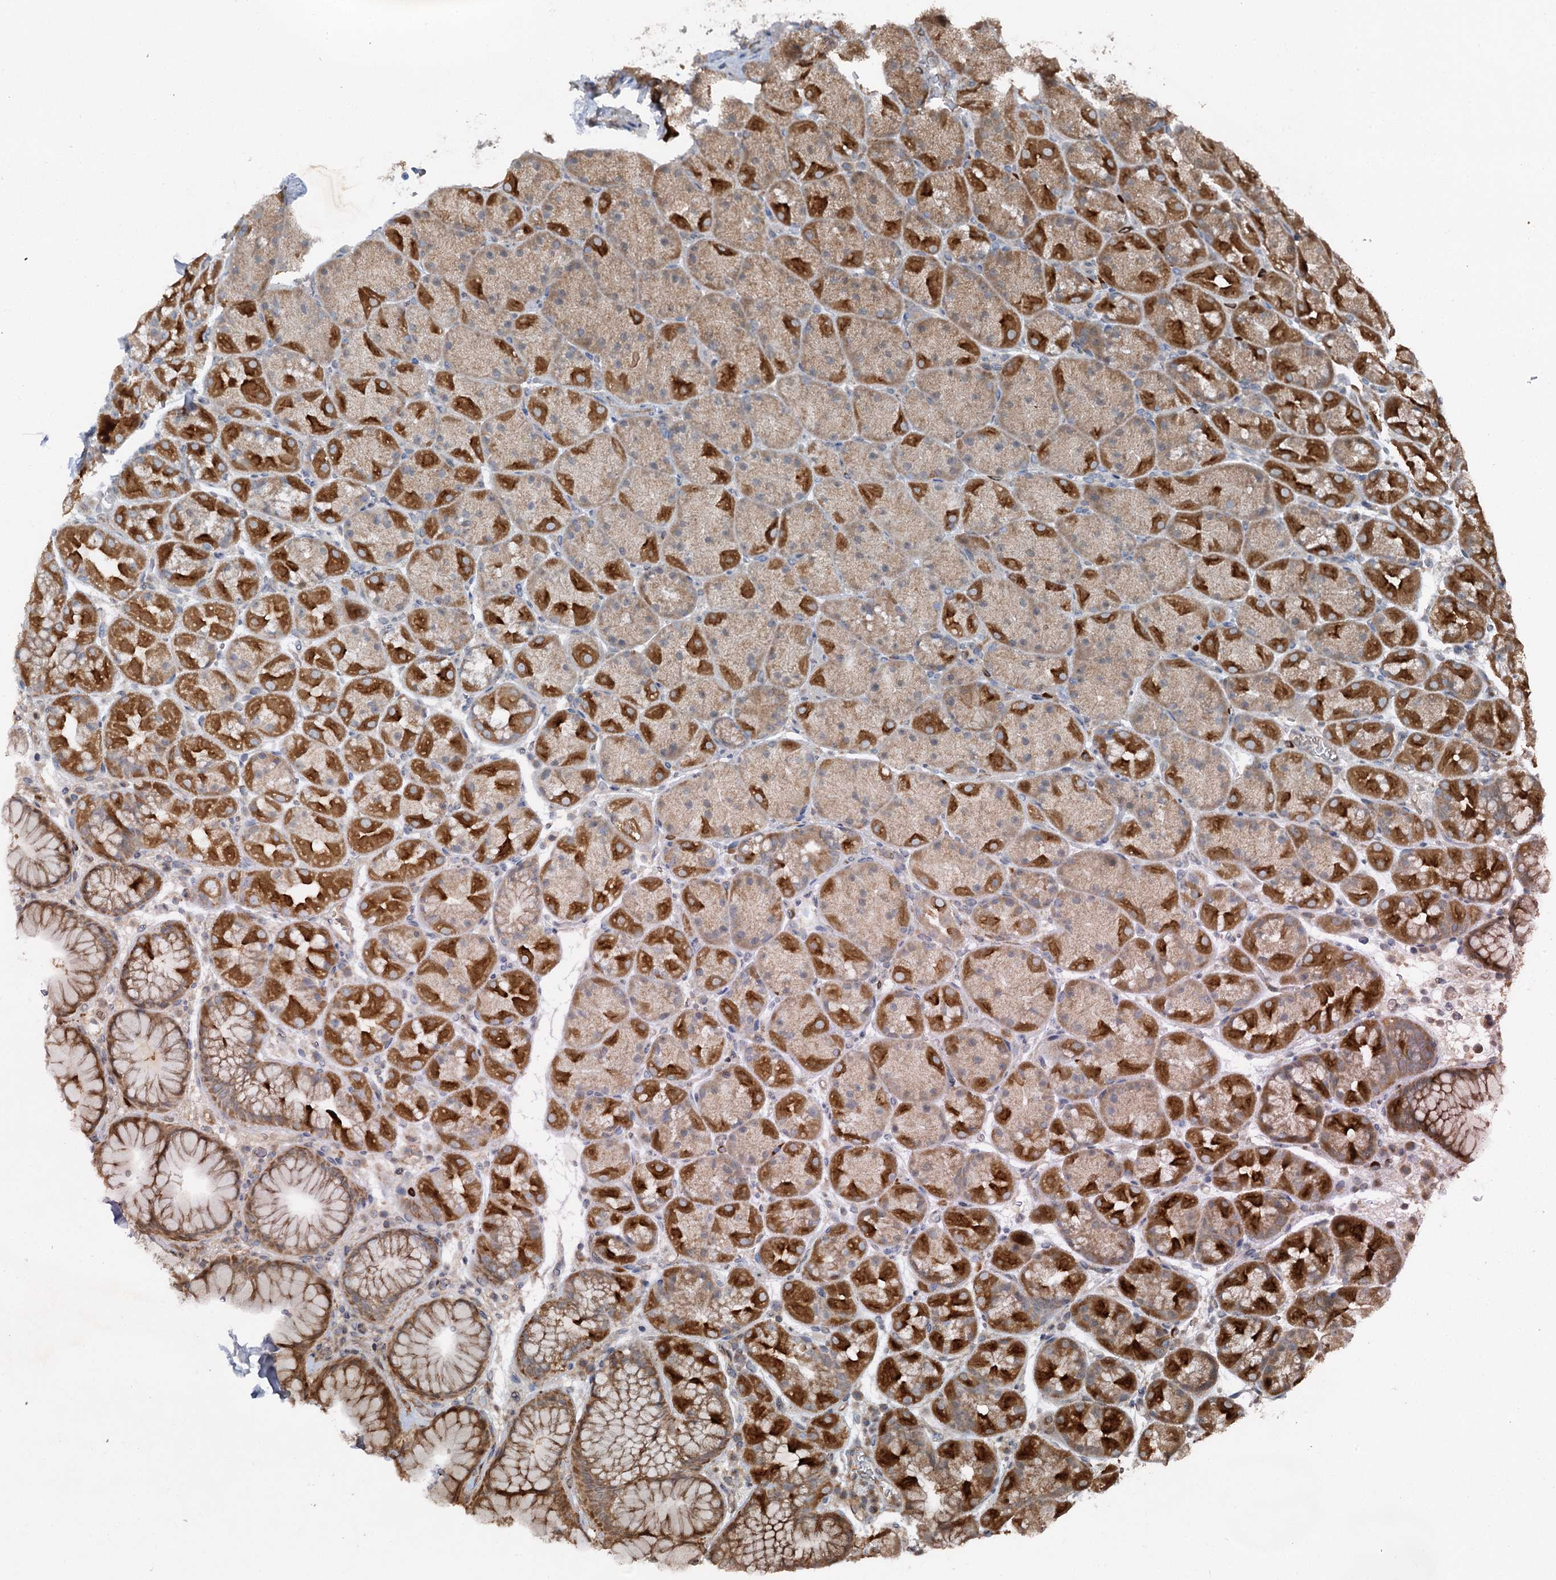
{"staining": {"intensity": "strong", "quantity": "25%-75%", "location": "cytoplasmic/membranous"}, "tissue": "stomach", "cell_type": "Glandular cells", "image_type": "normal", "snomed": [{"axis": "morphology", "description": "Normal tissue, NOS"}, {"axis": "topography", "description": "Stomach, upper"}, {"axis": "topography", "description": "Stomach, lower"}], "caption": "Protein analysis of benign stomach reveals strong cytoplasmic/membranous positivity in about 25%-75% of glandular cells.", "gene": "ALAS1", "patient": {"sex": "male", "age": 67}}